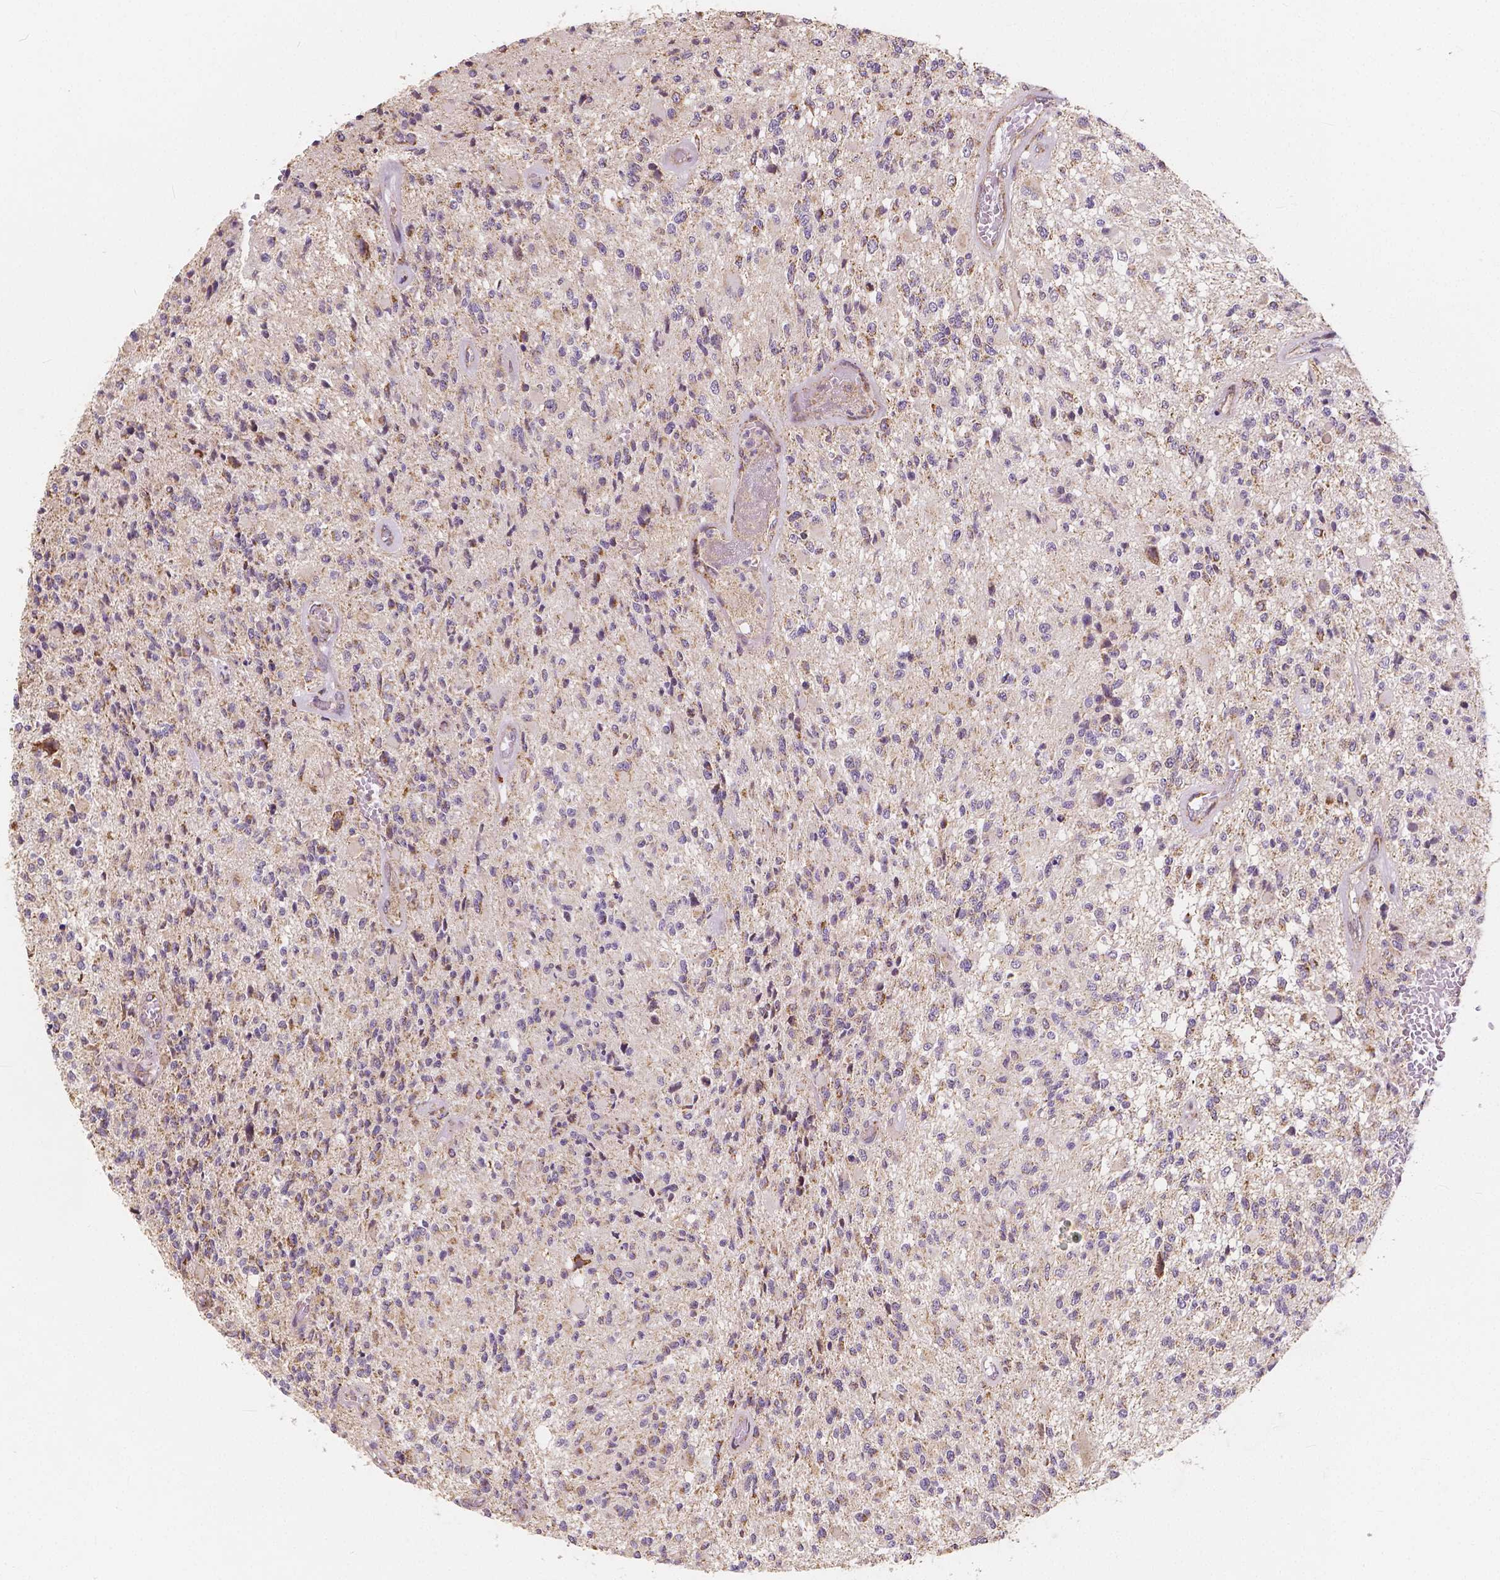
{"staining": {"intensity": "weak", "quantity": "25%-75%", "location": "cytoplasmic/membranous"}, "tissue": "glioma", "cell_type": "Tumor cells", "image_type": "cancer", "snomed": [{"axis": "morphology", "description": "Glioma, malignant, High grade"}, {"axis": "topography", "description": "Brain"}], "caption": "Tumor cells exhibit low levels of weak cytoplasmic/membranous staining in about 25%-75% of cells in glioma. (DAB (3,3'-diaminobenzidine) = brown stain, brightfield microscopy at high magnification).", "gene": "PEX26", "patient": {"sex": "female", "age": 63}}